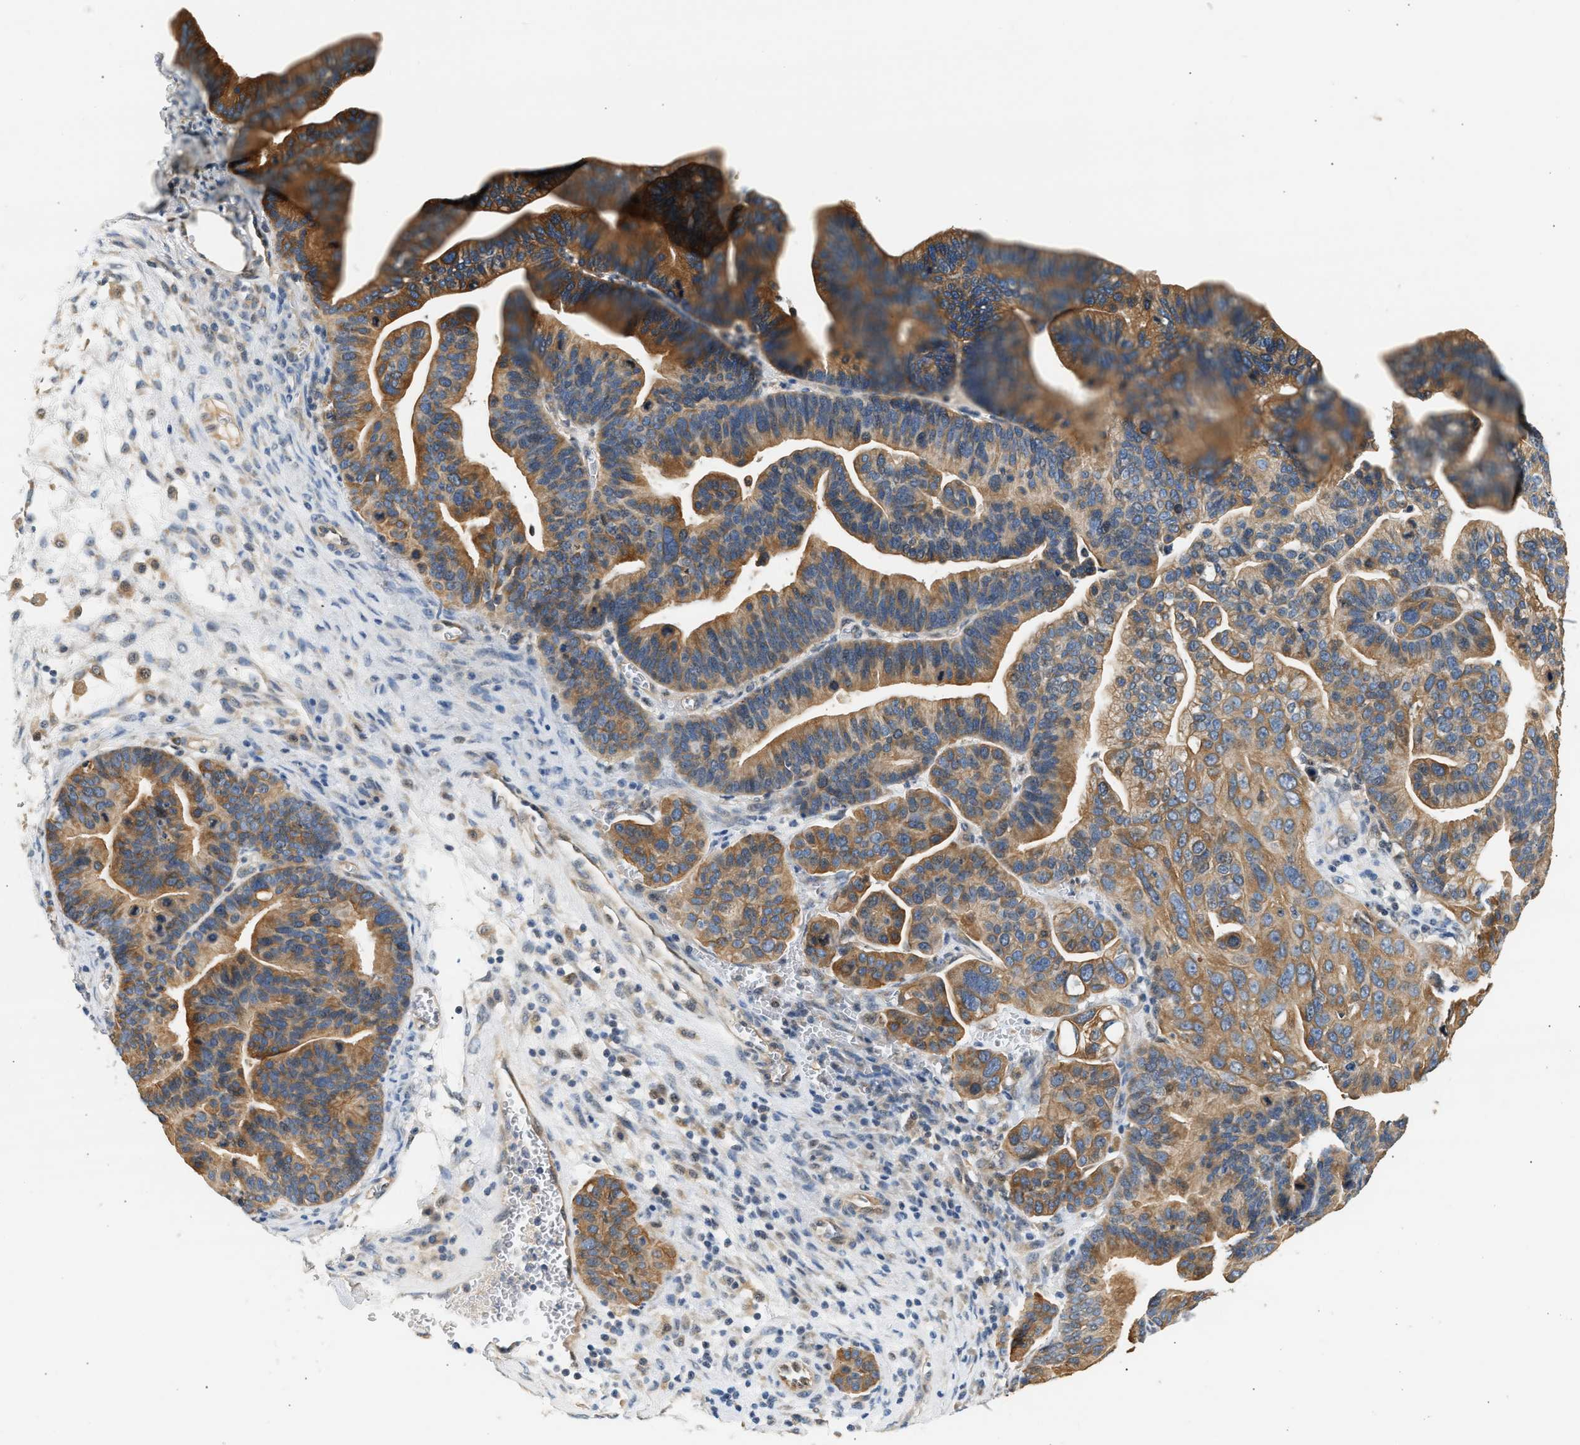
{"staining": {"intensity": "moderate", "quantity": ">75%", "location": "cytoplasmic/membranous"}, "tissue": "ovarian cancer", "cell_type": "Tumor cells", "image_type": "cancer", "snomed": [{"axis": "morphology", "description": "Cystadenocarcinoma, serous, NOS"}, {"axis": "topography", "description": "Ovary"}], "caption": "A photomicrograph of ovarian cancer (serous cystadenocarcinoma) stained for a protein displays moderate cytoplasmic/membranous brown staining in tumor cells.", "gene": "WDR31", "patient": {"sex": "female", "age": 56}}